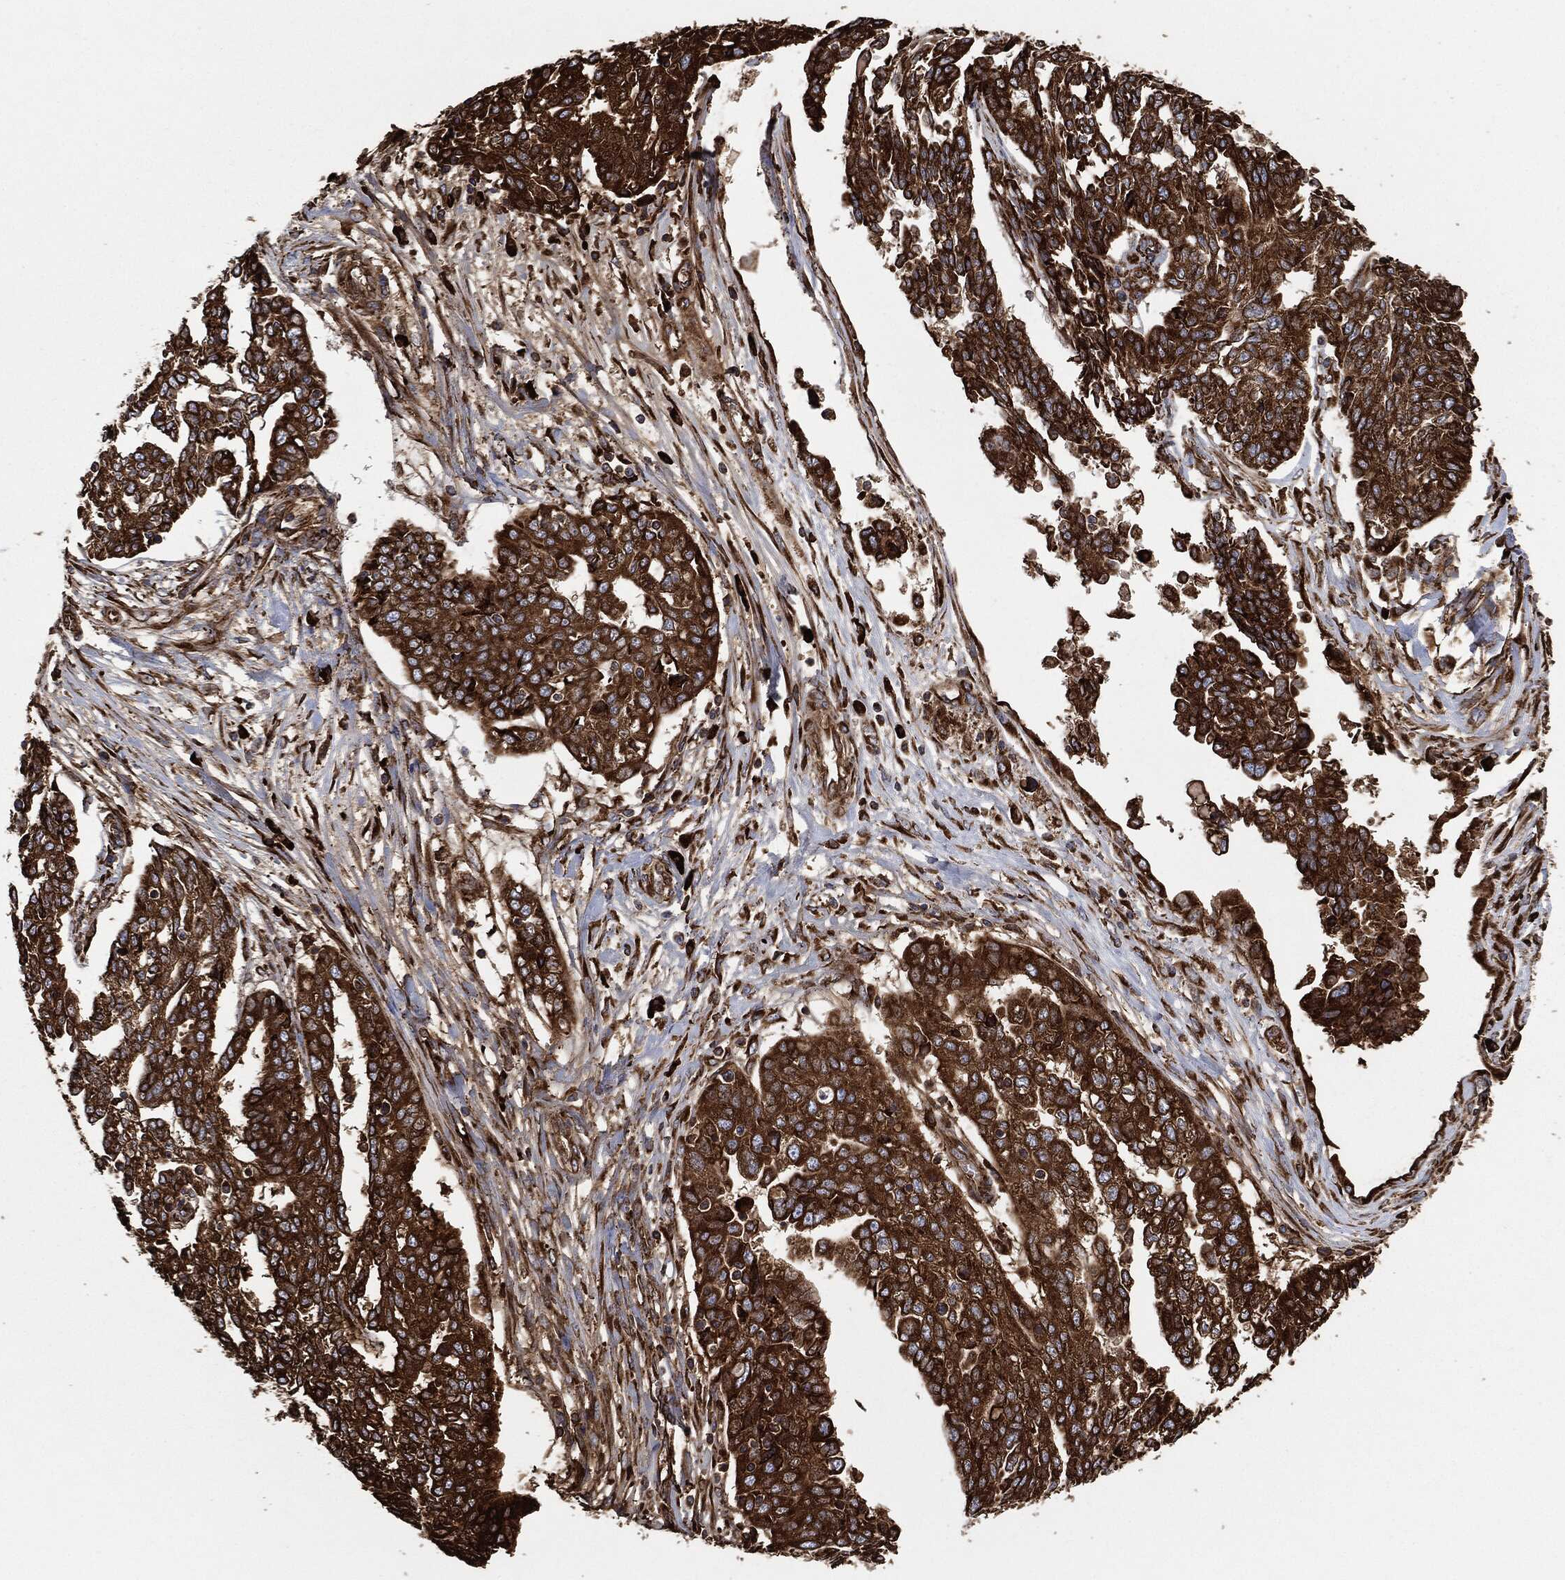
{"staining": {"intensity": "strong", "quantity": ">75%", "location": "cytoplasmic/membranous"}, "tissue": "ovarian cancer", "cell_type": "Tumor cells", "image_type": "cancer", "snomed": [{"axis": "morphology", "description": "Cystadenocarcinoma, serous, NOS"}, {"axis": "topography", "description": "Ovary"}], "caption": "Protein staining by IHC shows strong cytoplasmic/membranous staining in about >75% of tumor cells in ovarian serous cystadenocarcinoma.", "gene": "AMFR", "patient": {"sex": "female", "age": 67}}